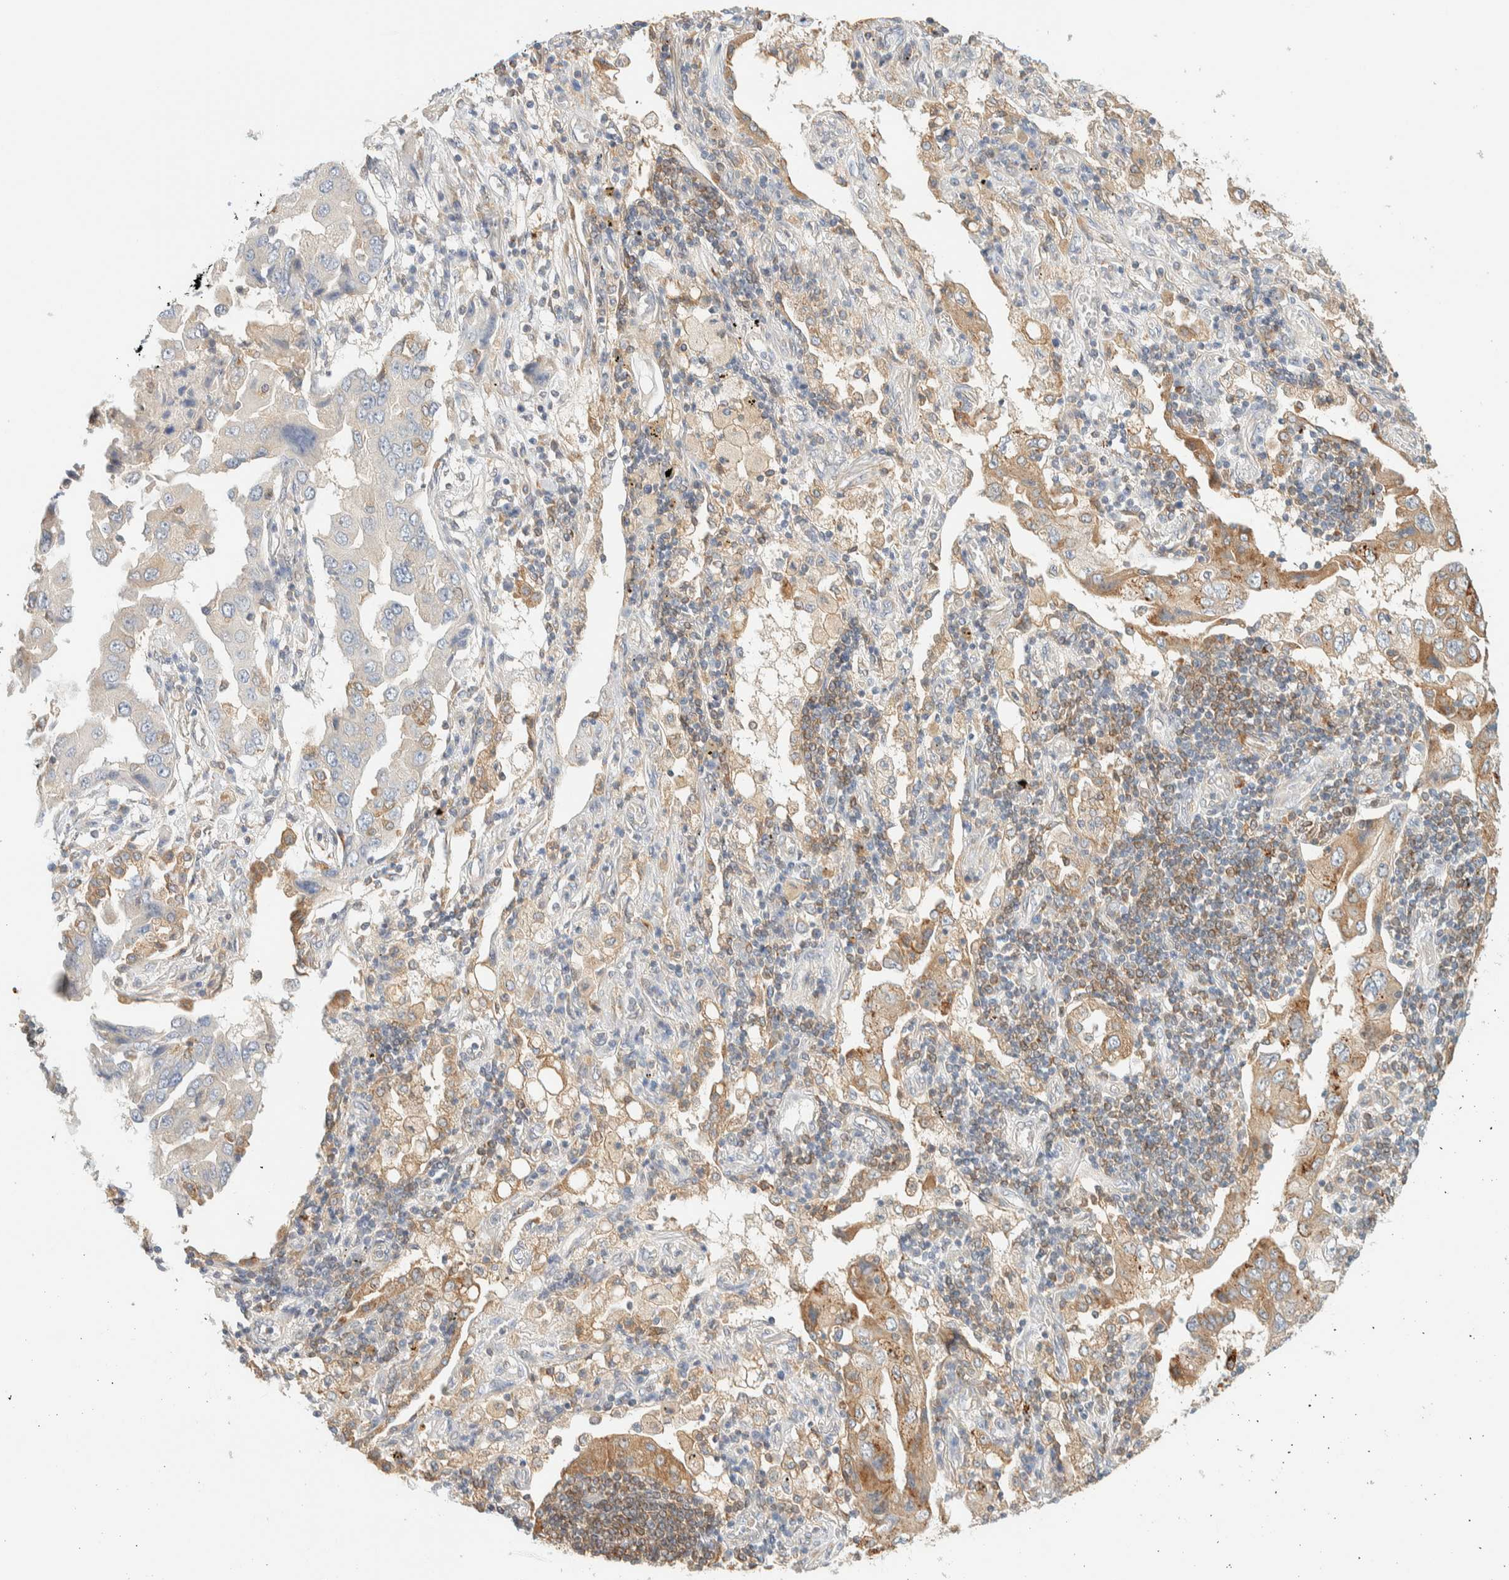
{"staining": {"intensity": "moderate", "quantity": "<25%", "location": "cytoplasmic/membranous"}, "tissue": "lung cancer", "cell_type": "Tumor cells", "image_type": "cancer", "snomed": [{"axis": "morphology", "description": "Adenocarcinoma, NOS"}, {"axis": "topography", "description": "Lung"}], "caption": "This photomicrograph reveals lung cancer stained with immunohistochemistry to label a protein in brown. The cytoplasmic/membranous of tumor cells show moderate positivity for the protein. Nuclei are counter-stained blue.", "gene": "NT5C", "patient": {"sex": "female", "age": 65}}